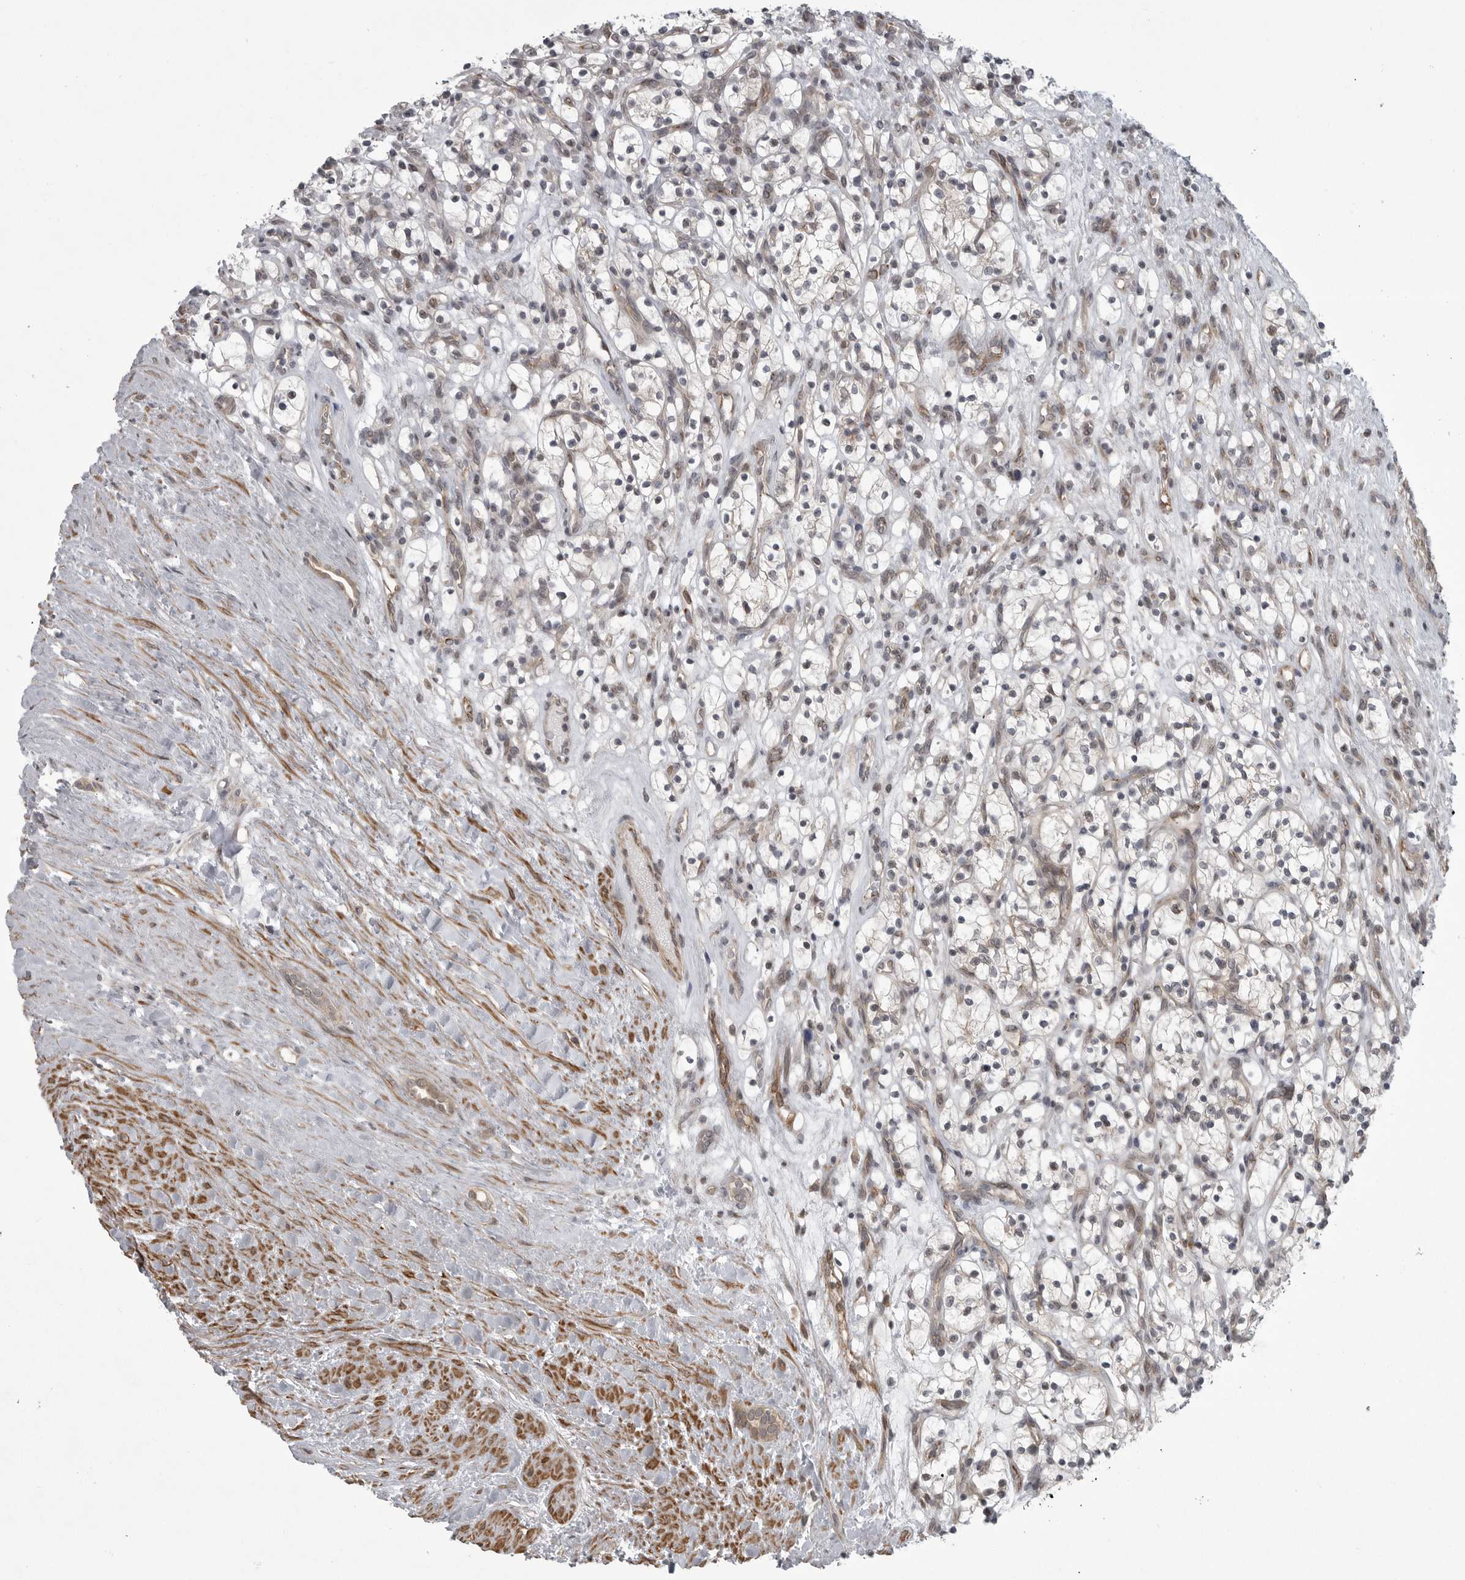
{"staining": {"intensity": "weak", "quantity": "<25%", "location": "cytoplasmic/membranous"}, "tissue": "renal cancer", "cell_type": "Tumor cells", "image_type": "cancer", "snomed": [{"axis": "morphology", "description": "Adenocarcinoma, NOS"}, {"axis": "topography", "description": "Kidney"}], "caption": "An immunohistochemistry (IHC) micrograph of renal cancer is shown. There is no staining in tumor cells of renal cancer. (Stains: DAB (3,3'-diaminobenzidine) IHC with hematoxylin counter stain, Microscopy: brightfield microscopy at high magnification).", "gene": "PPP1R9A", "patient": {"sex": "female", "age": 57}}